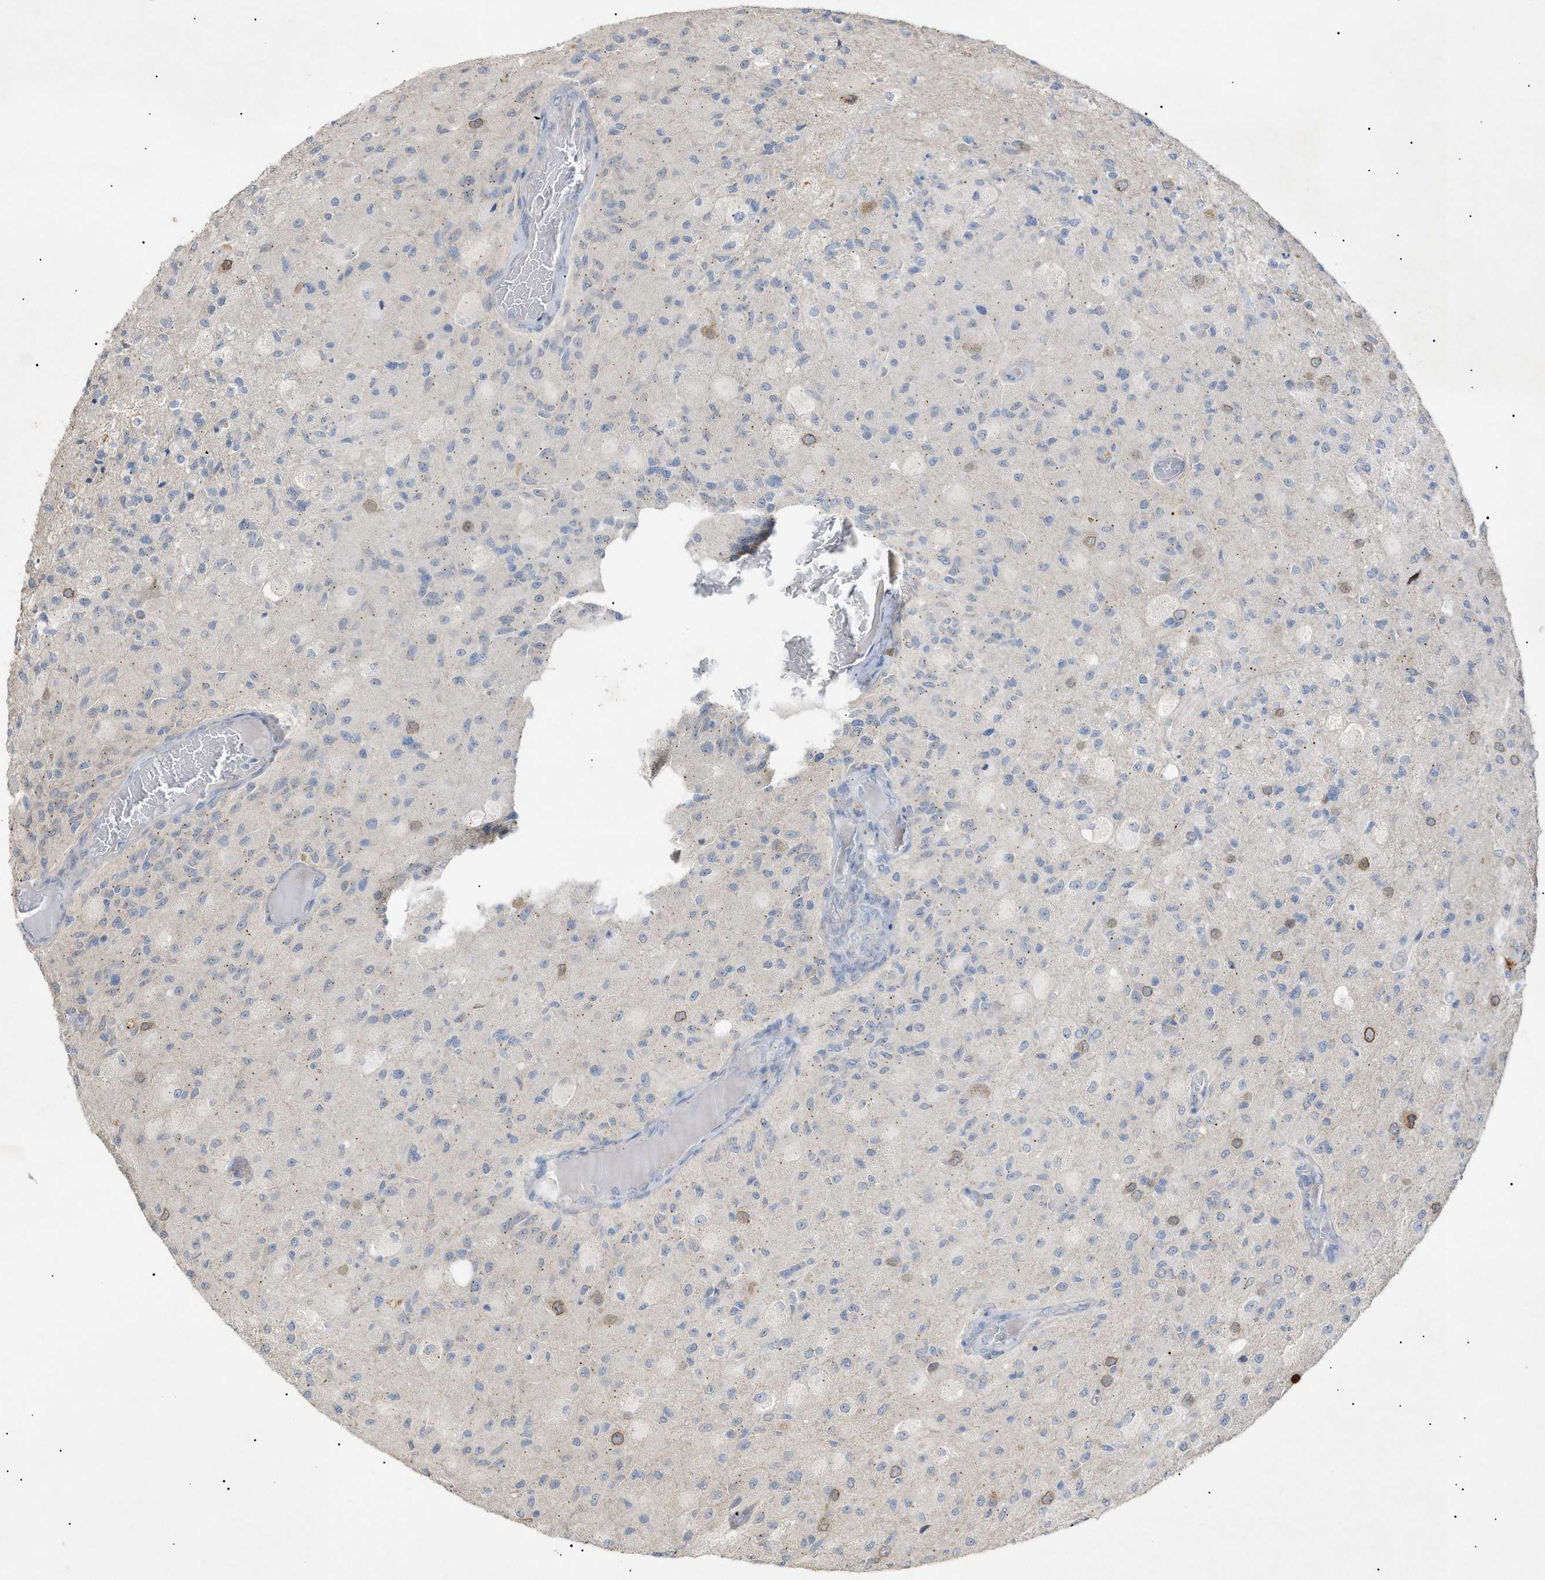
{"staining": {"intensity": "negative", "quantity": "none", "location": "none"}, "tissue": "glioma", "cell_type": "Tumor cells", "image_type": "cancer", "snomed": [{"axis": "morphology", "description": "Normal tissue, NOS"}, {"axis": "morphology", "description": "Glioma, malignant, High grade"}, {"axis": "topography", "description": "Cerebral cortex"}], "caption": "Tumor cells show no significant positivity in malignant high-grade glioma.", "gene": "SLC25A31", "patient": {"sex": "male", "age": 77}}